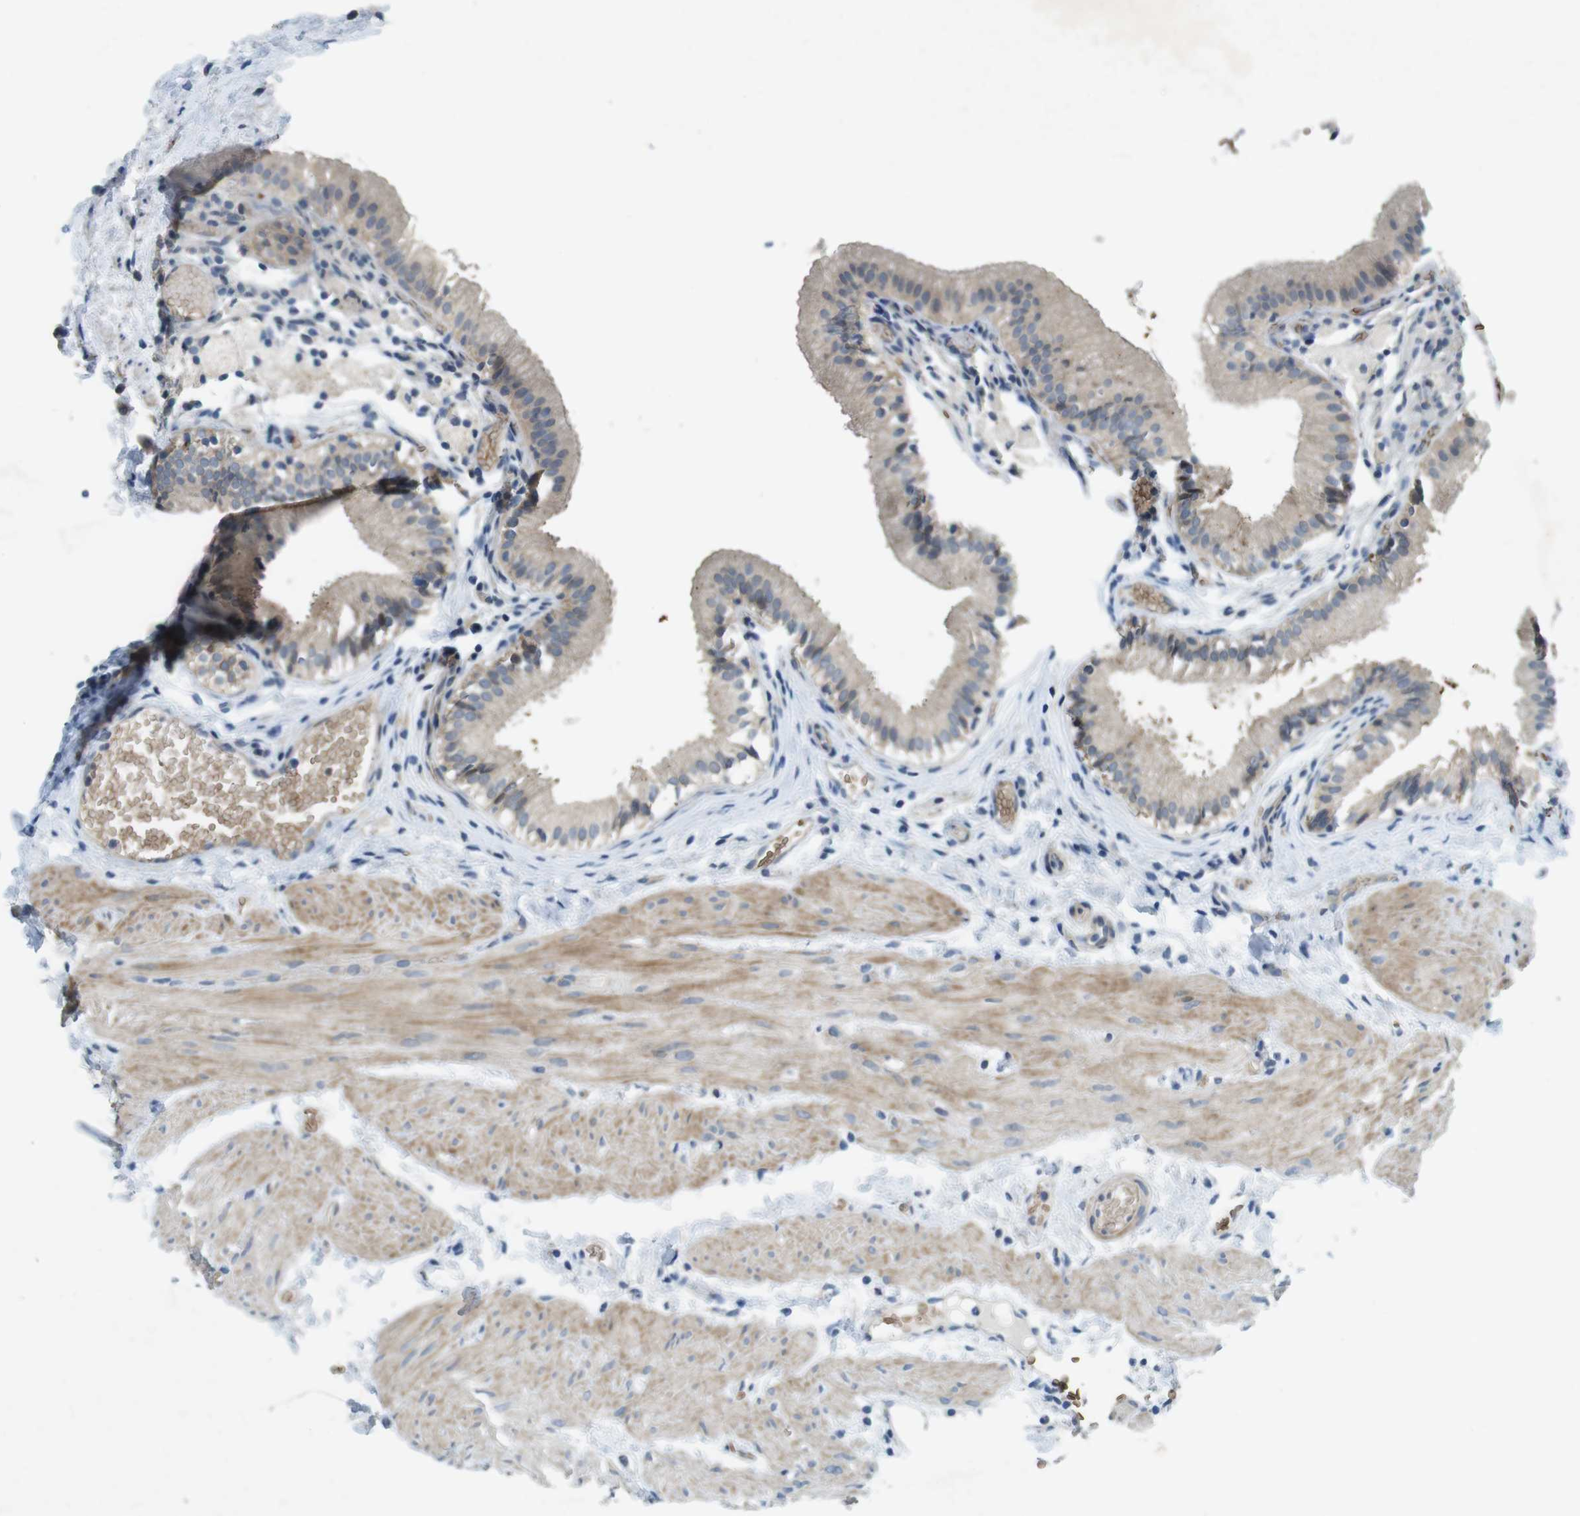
{"staining": {"intensity": "weak", "quantity": ">75%", "location": "cytoplasmic/membranous"}, "tissue": "gallbladder", "cell_type": "Glandular cells", "image_type": "normal", "snomed": [{"axis": "morphology", "description": "Normal tissue, NOS"}, {"axis": "topography", "description": "Gallbladder"}], "caption": "Brown immunohistochemical staining in normal gallbladder demonstrates weak cytoplasmic/membranous expression in approximately >75% of glandular cells.", "gene": "TYW1", "patient": {"sex": "female", "age": 26}}